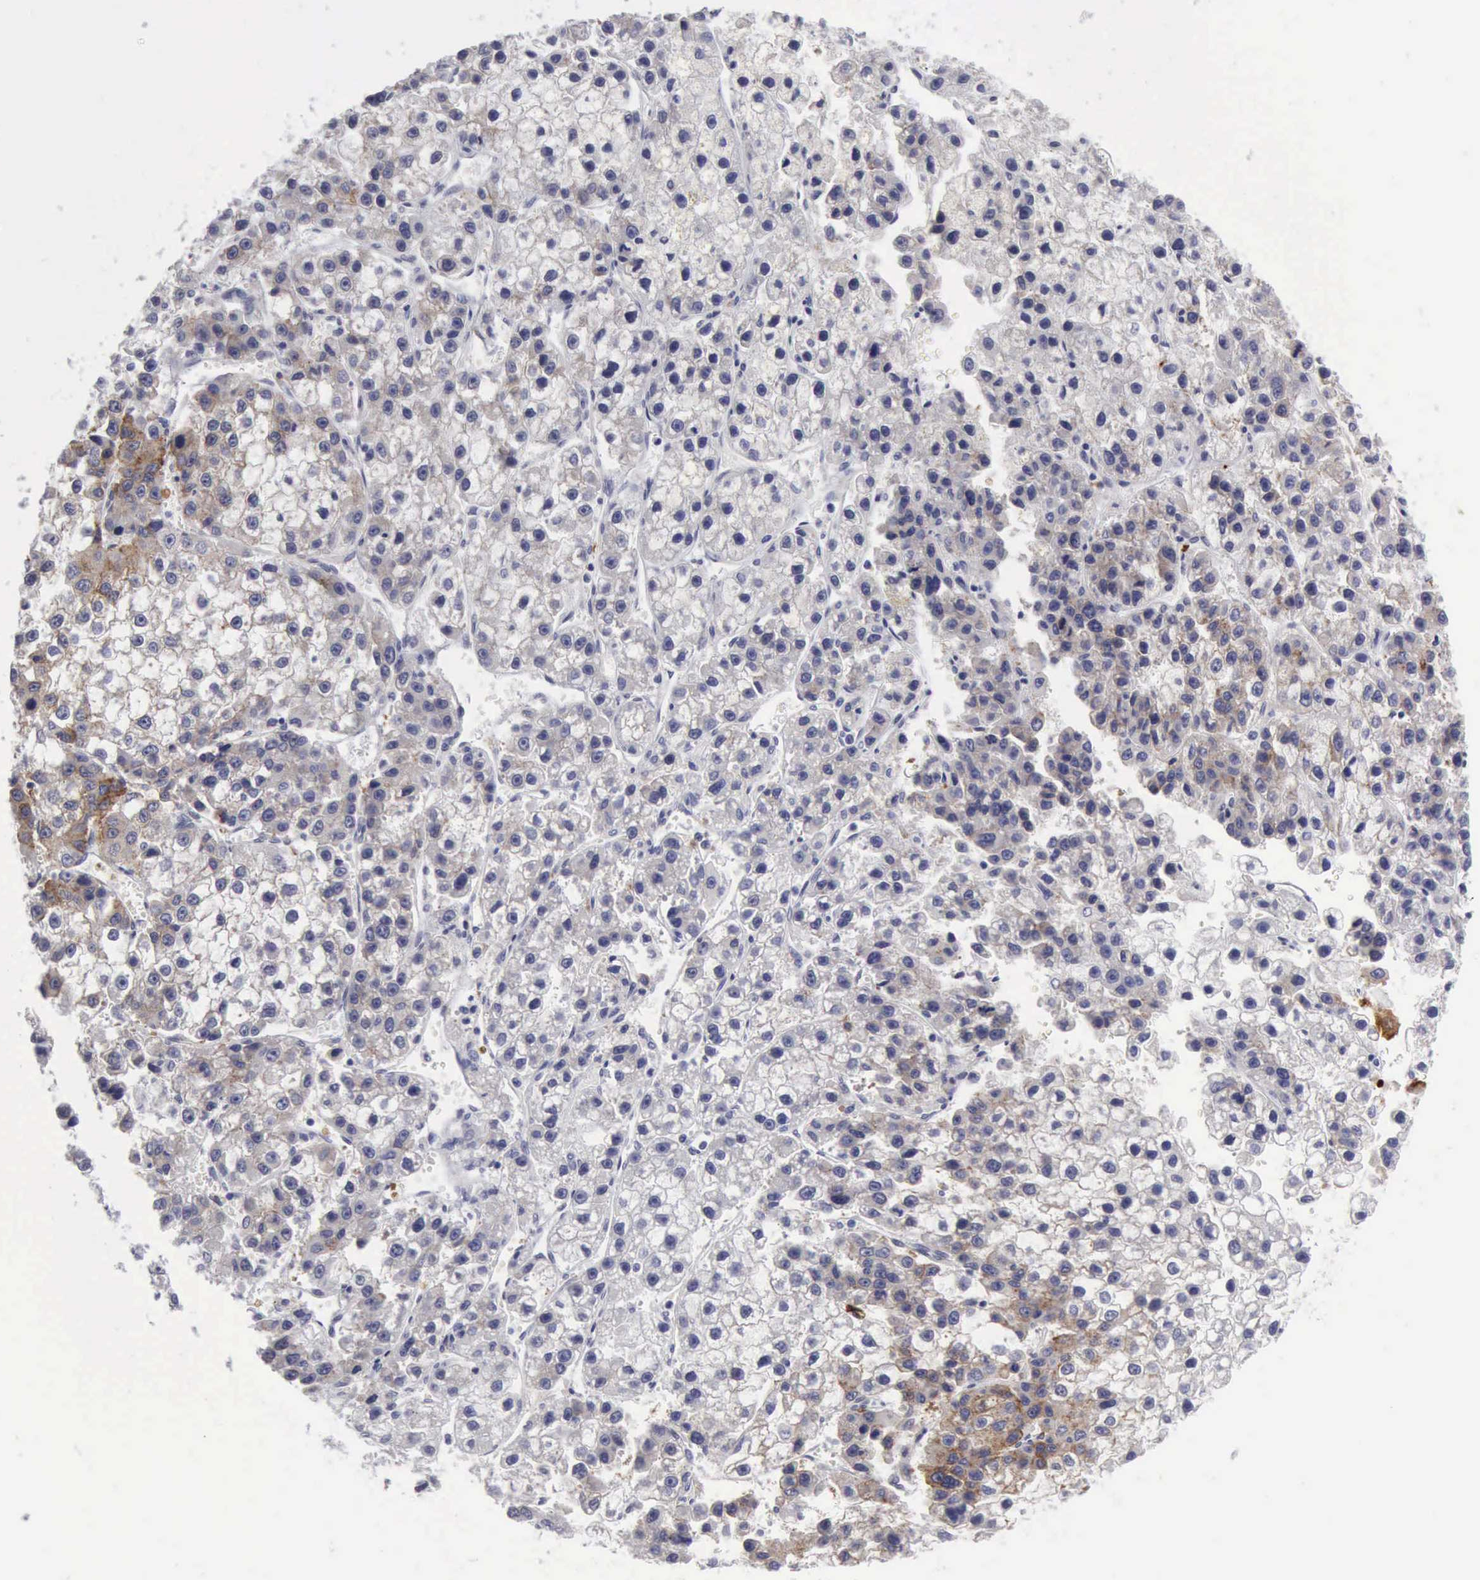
{"staining": {"intensity": "moderate", "quantity": "<25%", "location": "cytoplasmic/membranous"}, "tissue": "liver cancer", "cell_type": "Tumor cells", "image_type": "cancer", "snomed": [{"axis": "morphology", "description": "Carcinoma, Hepatocellular, NOS"}, {"axis": "topography", "description": "Liver"}], "caption": "Liver hepatocellular carcinoma stained with DAB (3,3'-diaminobenzidine) immunohistochemistry demonstrates low levels of moderate cytoplasmic/membranous staining in about <25% of tumor cells.", "gene": "TFRC", "patient": {"sex": "female", "age": 66}}